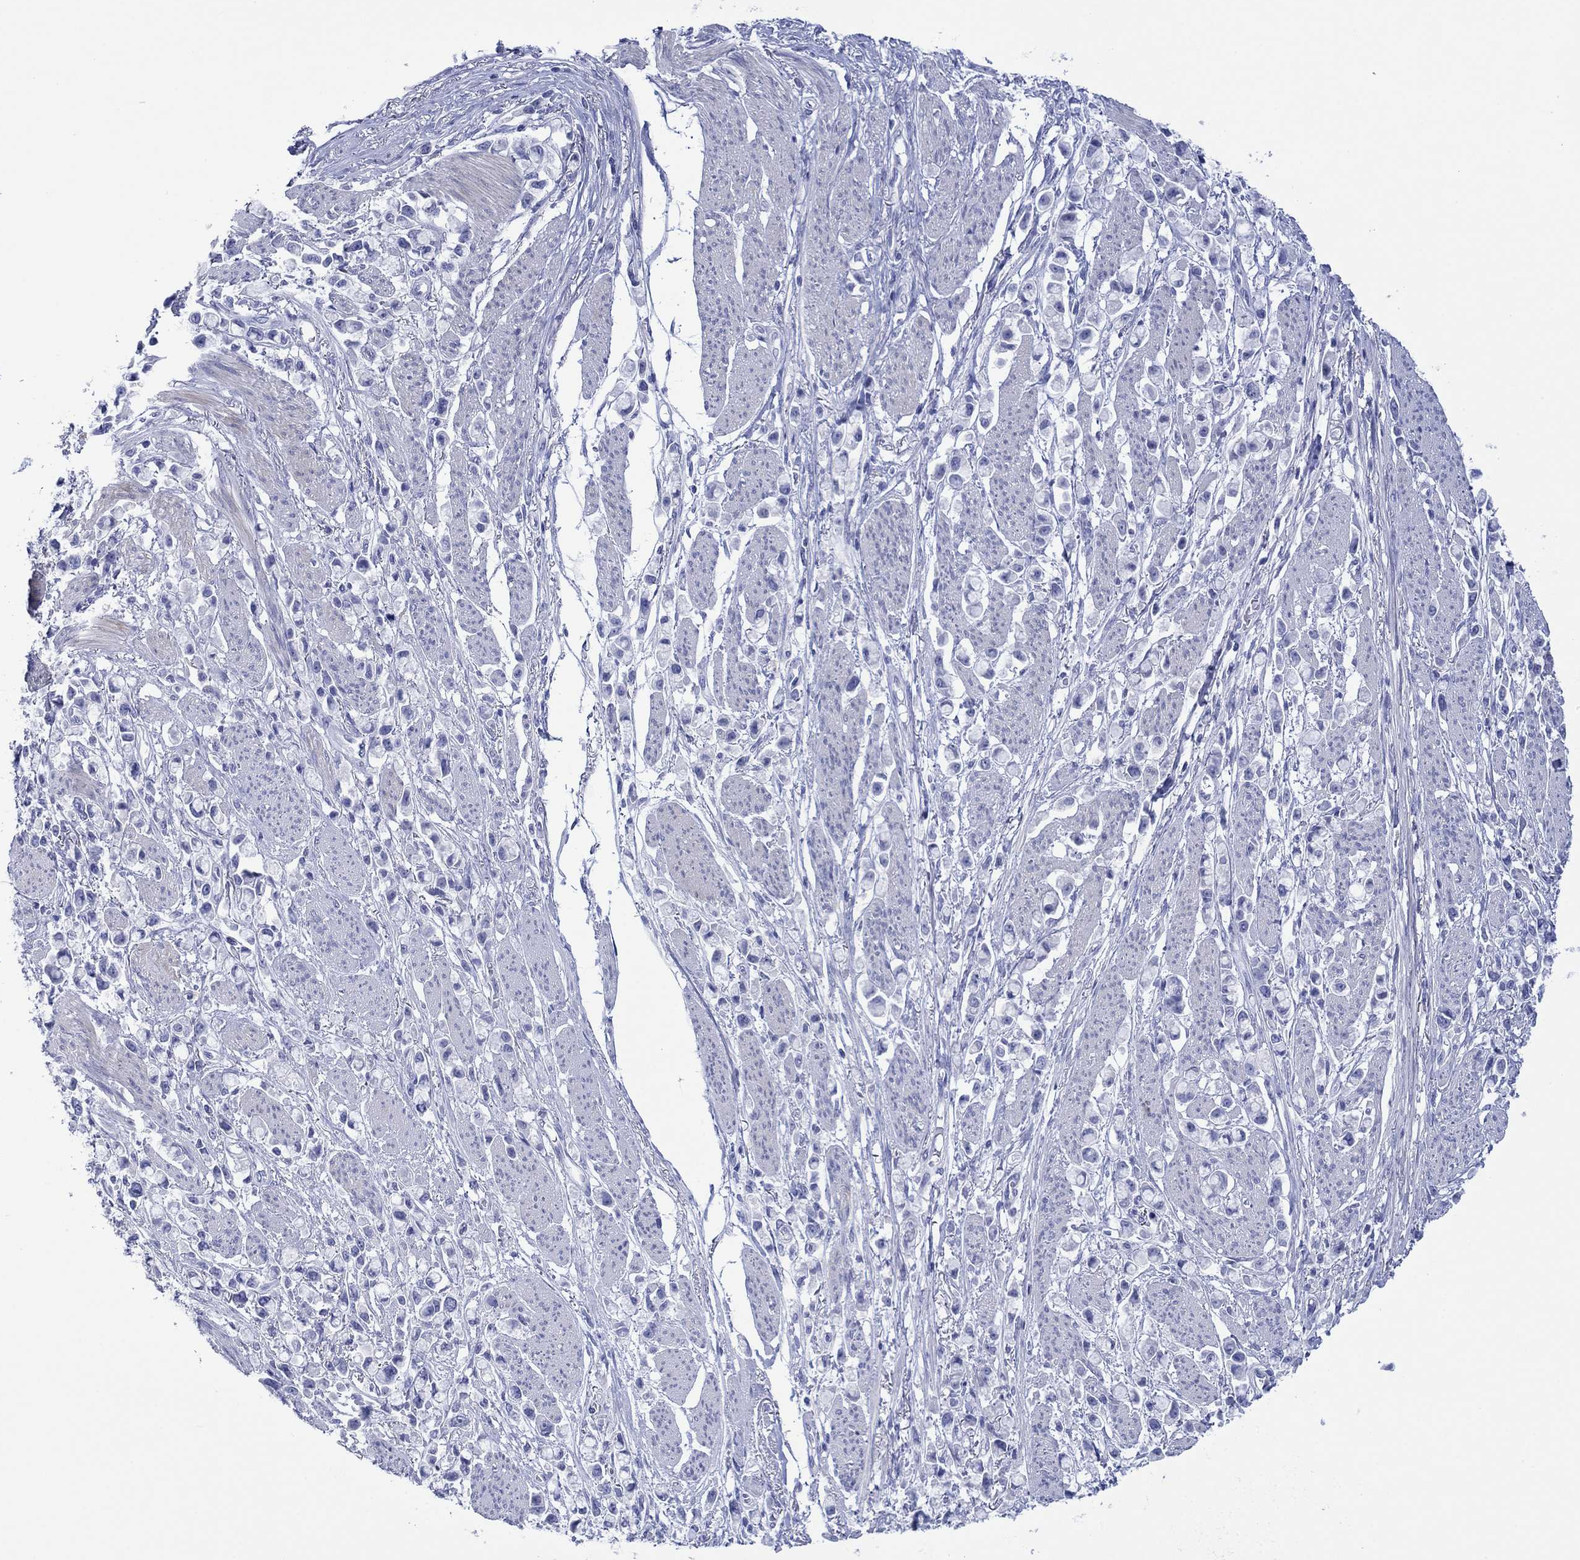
{"staining": {"intensity": "negative", "quantity": "none", "location": "none"}, "tissue": "stomach cancer", "cell_type": "Tumor cells", "image_type": "cancer", "snomed": [{"axis": "morphology", "description": "Adenocarcinoma, NOS"}, {"axis": "topography", "description": "Stomach"}], "caption": "Protein analysis of stomach cancer shows no significant staining in tumor cells.", "gene": "MLANA", "patient": {"sex": "female", "age": 81}}